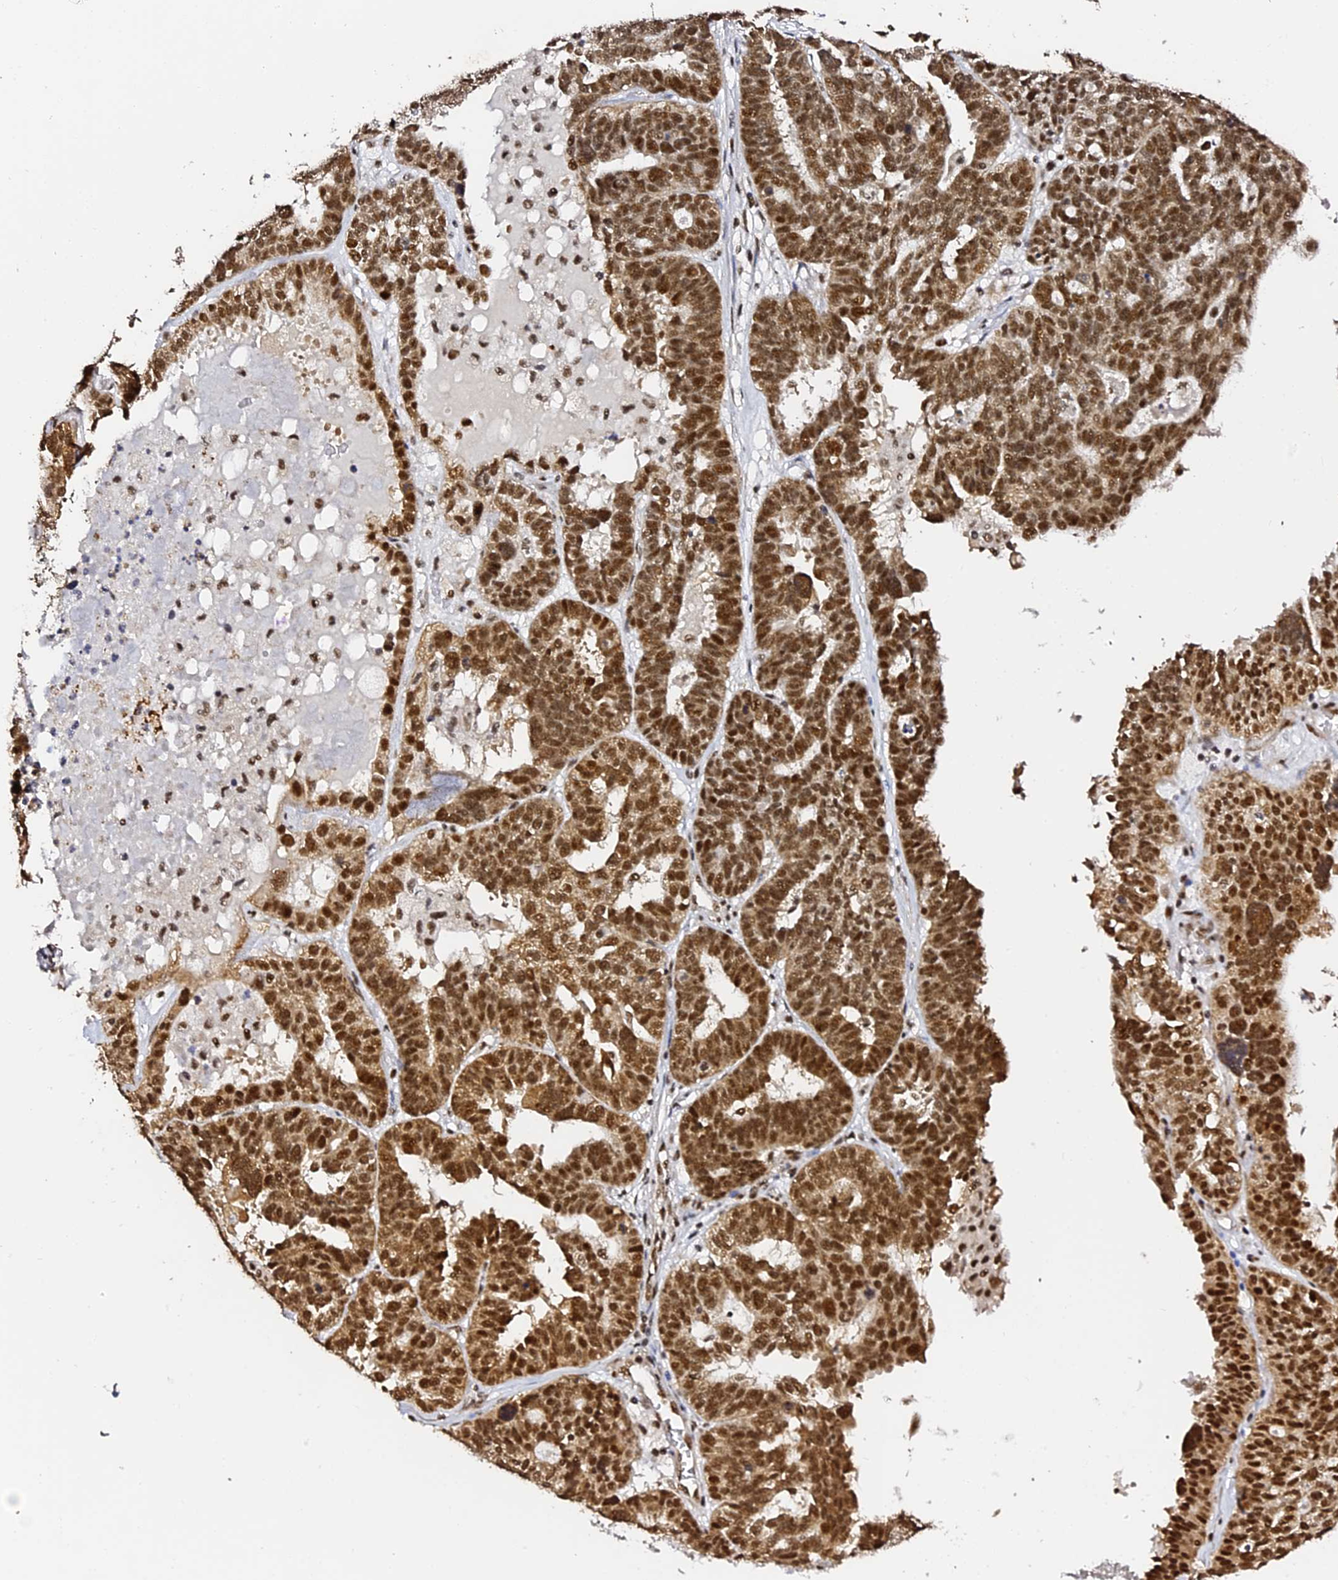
{"staining": {"intensity": "strong", "quantity": ">75%", "location": "nuclear"}, "tissue": "ovarian cancer", "cell_type": "Tumor cells", "image_type": "cancer", "snomed": [{"axis": "morphology", "description": "Cystadenocarcinoma, serous, NOS"}, {"axis": "topography", "description": "Ovary"}], "caption": "Ovarian cancer stained with a brown dye reveals strong nuclear positive expression in approximately >75% of tumor cells.", "gene": "MCRS1", "patient": {"sex": "female", "age": 59}}